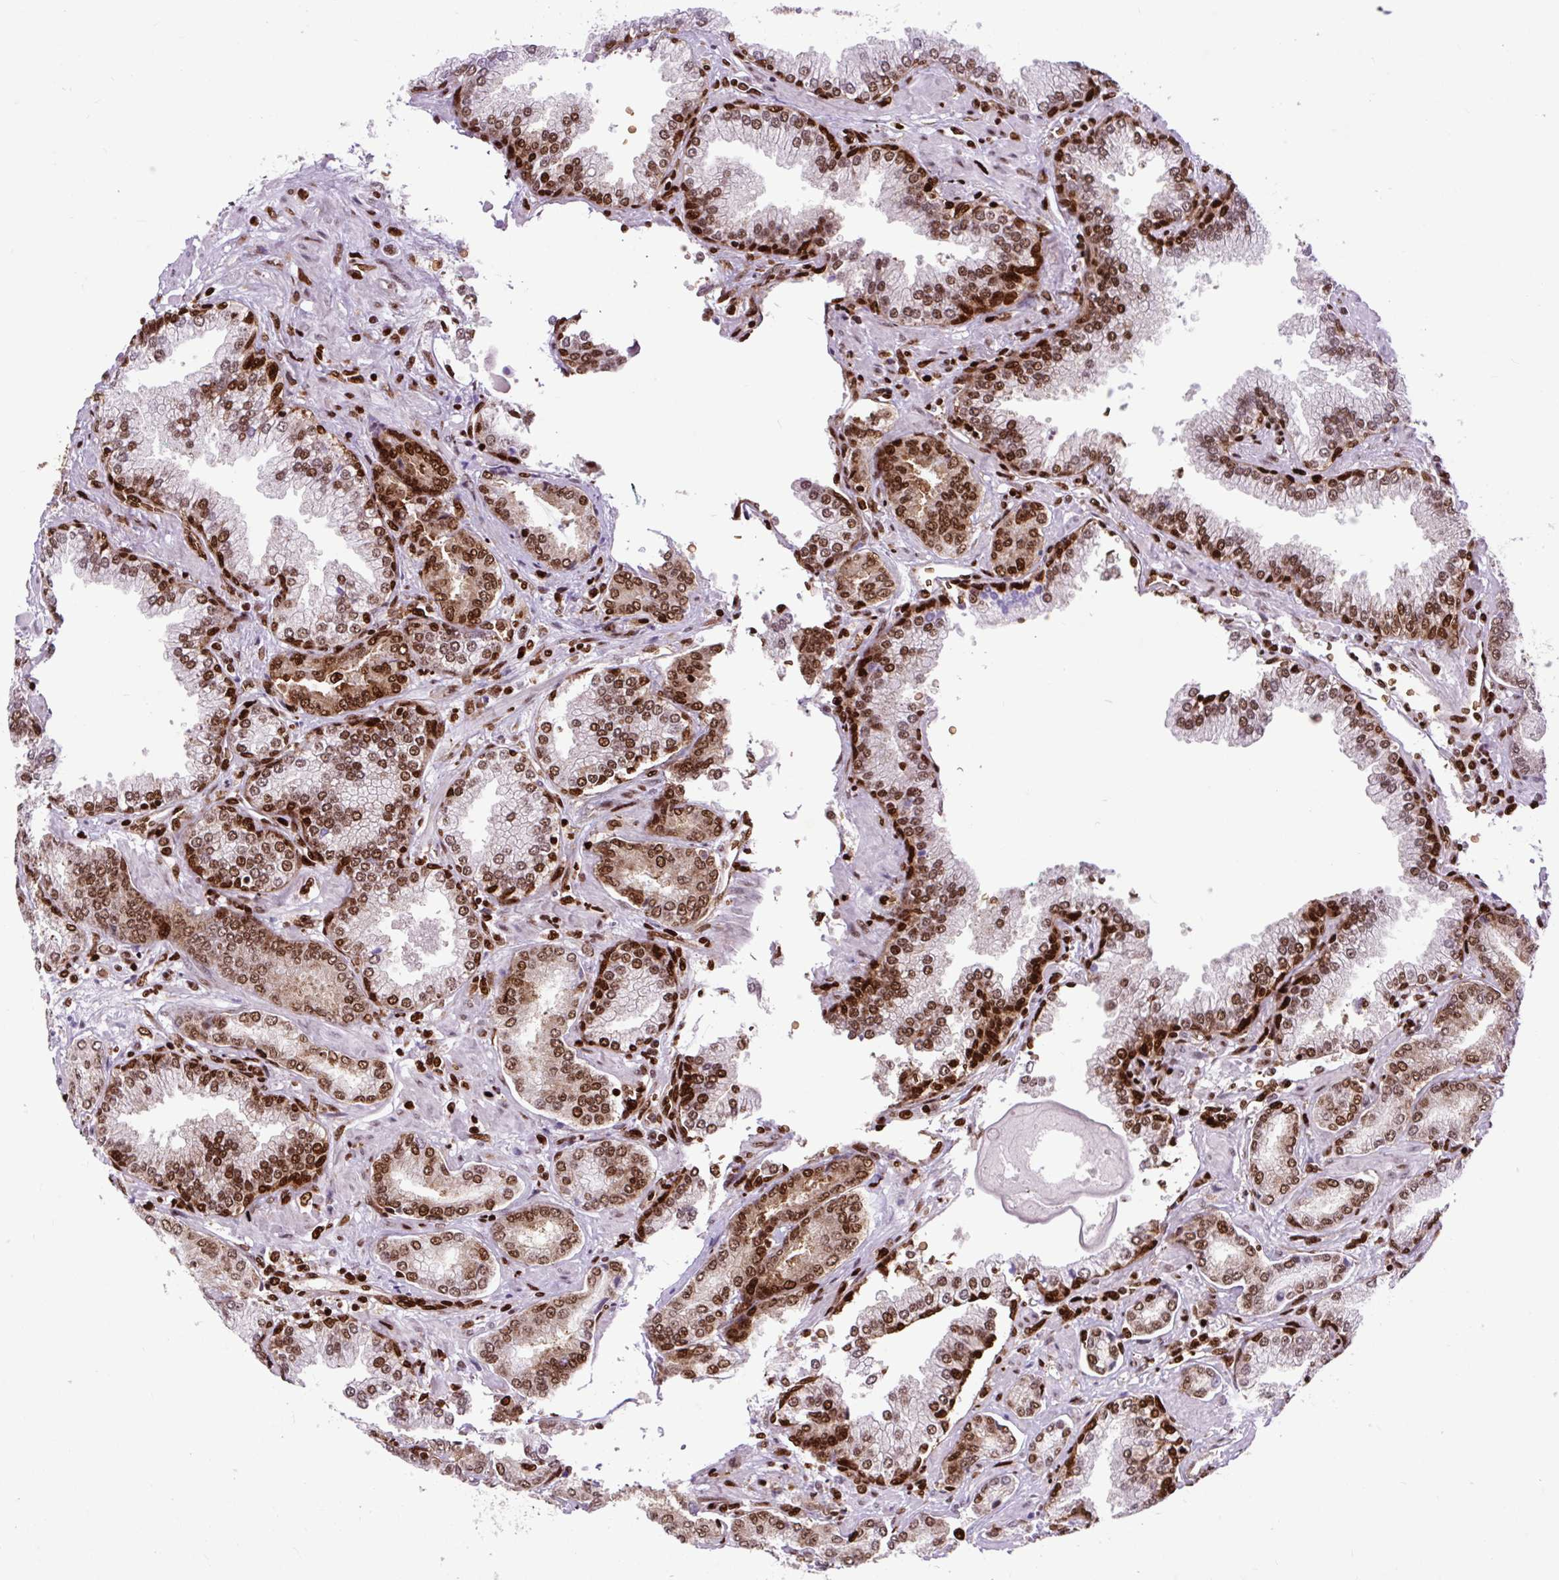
{"staining": {"intensity": "strong", "quantity": ">75%", "location": "nuclear"}, "tissue": "prostate cancer", "cell_type": "Tumor cells", "image_type": "cancer", "snomed": [{"axis": "morphology", "description": "Adenocarcinoma, High grade"}, {"axis": "topography", "description": "Prostate"}], "caption": "Strong nuclear staining for a protein is seen in approximately >75% of tumor cells of prostate adenocarcinoma (high-grade) using immunohistochemistry.", "gene": "FUS", "patient": {"sex": "male", "age": 72}}